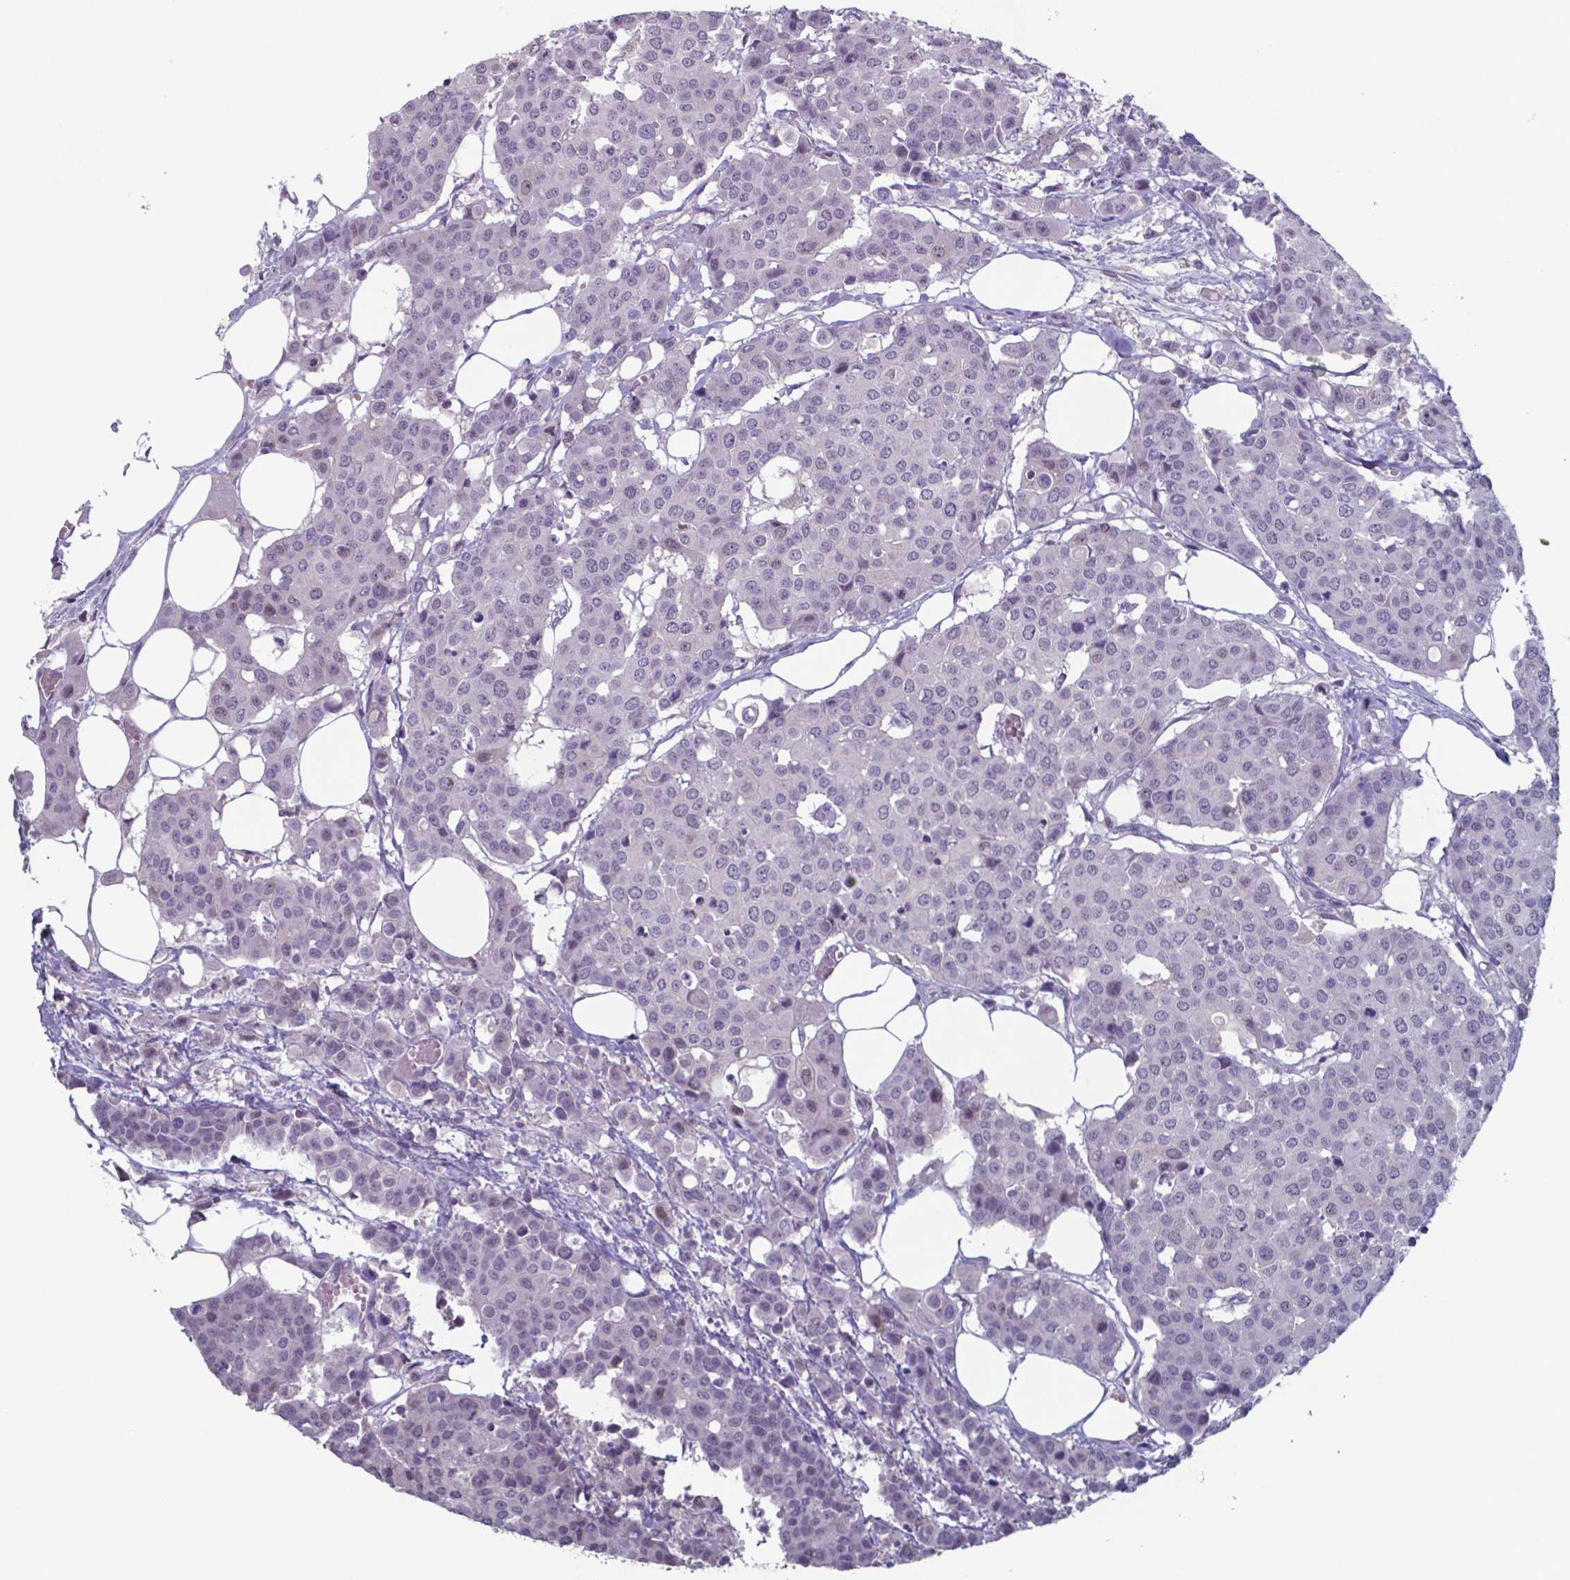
{"staining": {"intensity": "negative", "quantity": "none", "location": "none"}, "tissue": "carcinoid", "cell_type": "Tumor cells", "image_type": "cancer", "snomed": [{"axis": "morphology", "description": "Carcinoid, malignant, NOS"}, {"axis": "topography", "description": "Colon"}], "caption": "High magnification brightfield microscopy of carcinoid (malignant) stained with DAB (3,3'-diaminobenzidine) (brown) and counterstained with hematoxylin (blue): tumor cells show no significant expression.", "gene": "TDP2", "patient": {"sex": "male", "age": 81}}